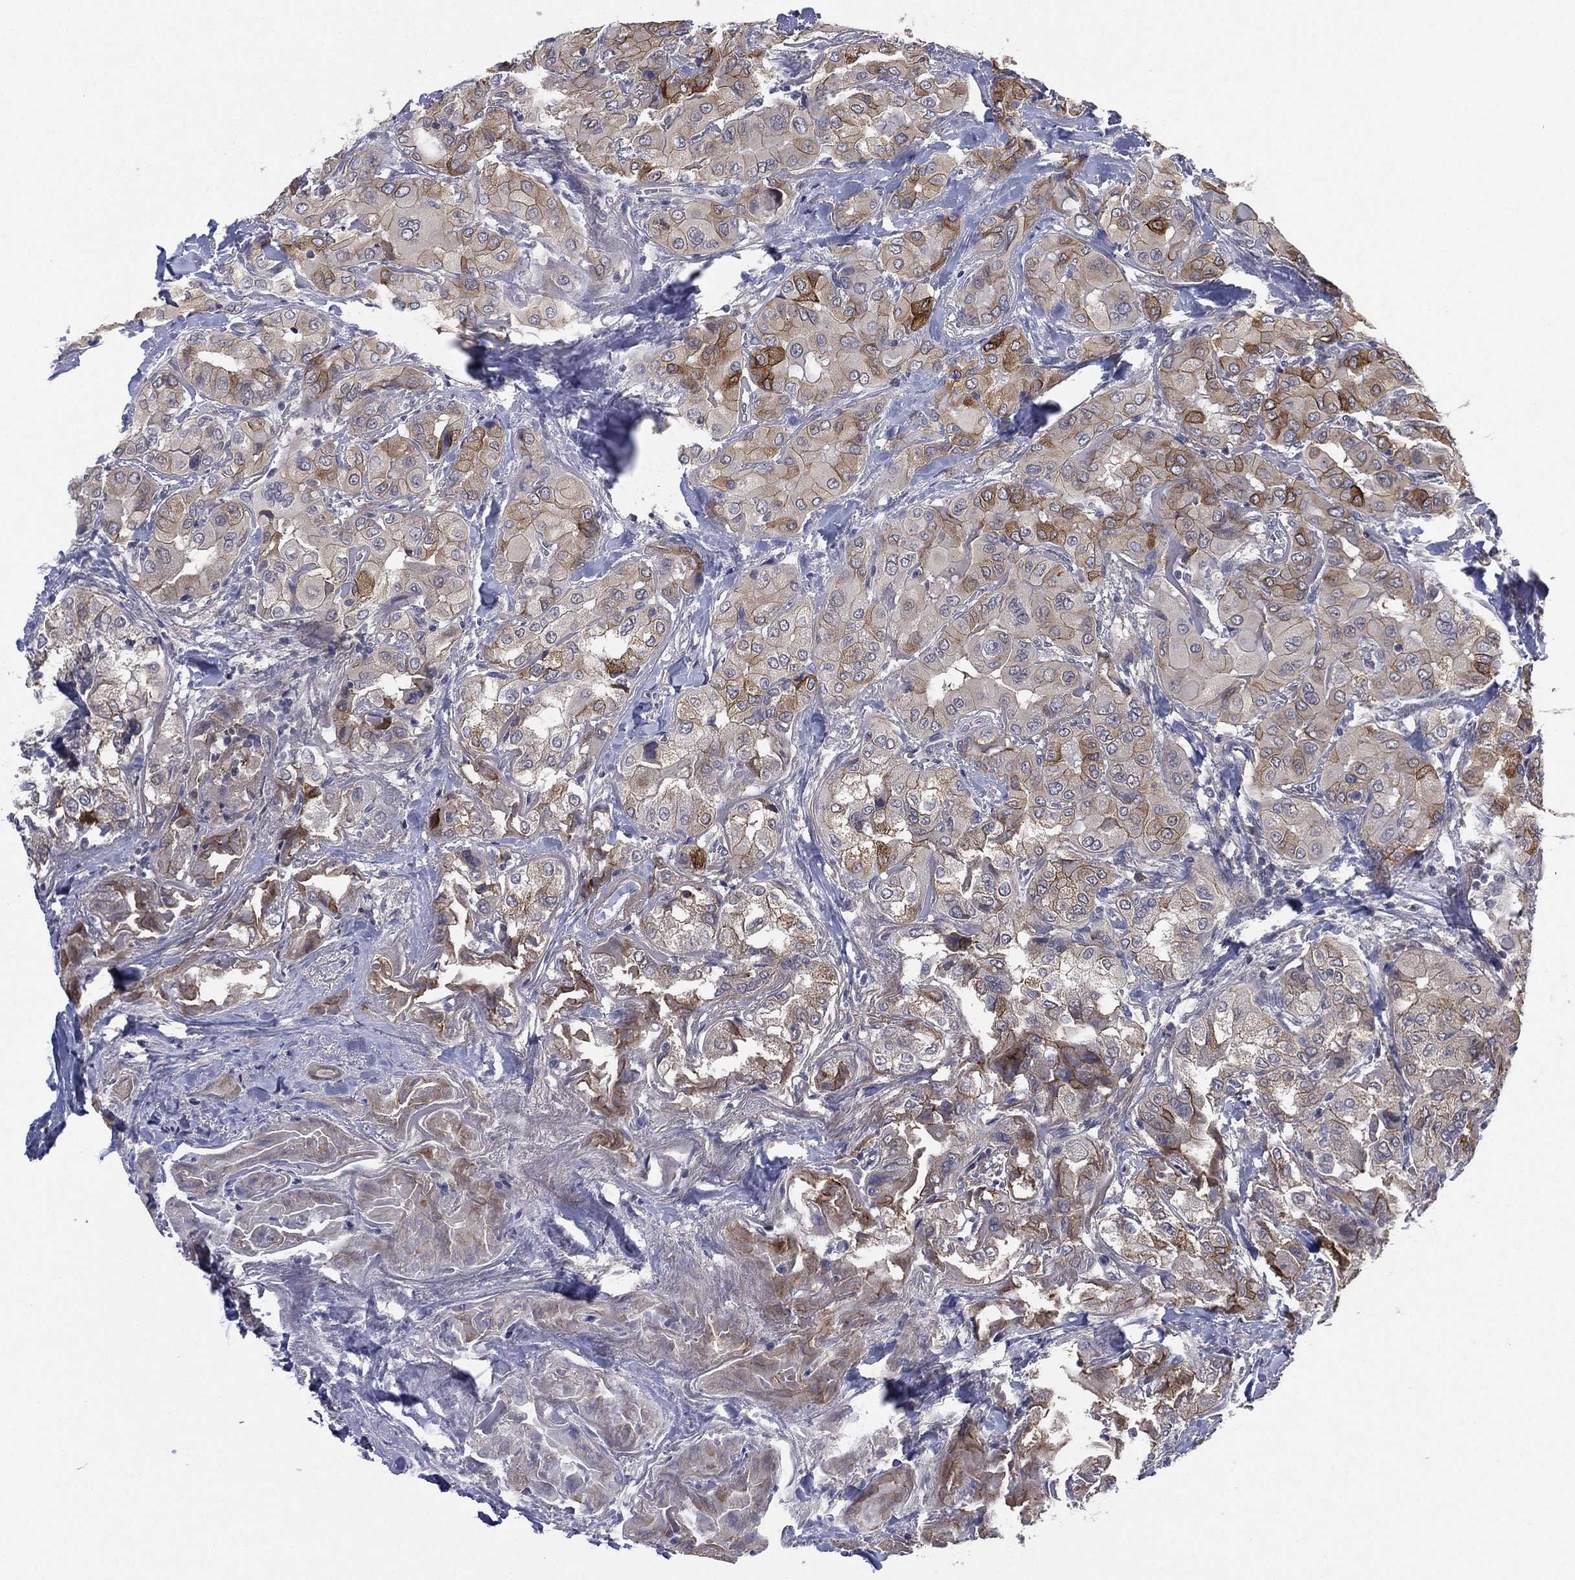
{"staining": {"intensity": "strong", "quantity": "<25%", "location": "cytoplasmic/membranous"}, "tissue": "thyroid cancer", "cell_type": "Tumor cells", "image_type": "cancer", "snomed": [{"axis": "morphology", "description": "Normal tissue, NOS"}, {"axis": "morphology", "description": "Papillary adenocarcinoma, NOS"}, {"axis": "topography", "description": "Thyroid gland"}], "caption": "Human papillary adenocarcinoma (thyroid) stained with a brown dye reveals strong cytoplasmic/membranous positive positivity in about <25% of tumor cells.", "gene": "MPP7", "patient": {"sex": "female", "age": 66}}